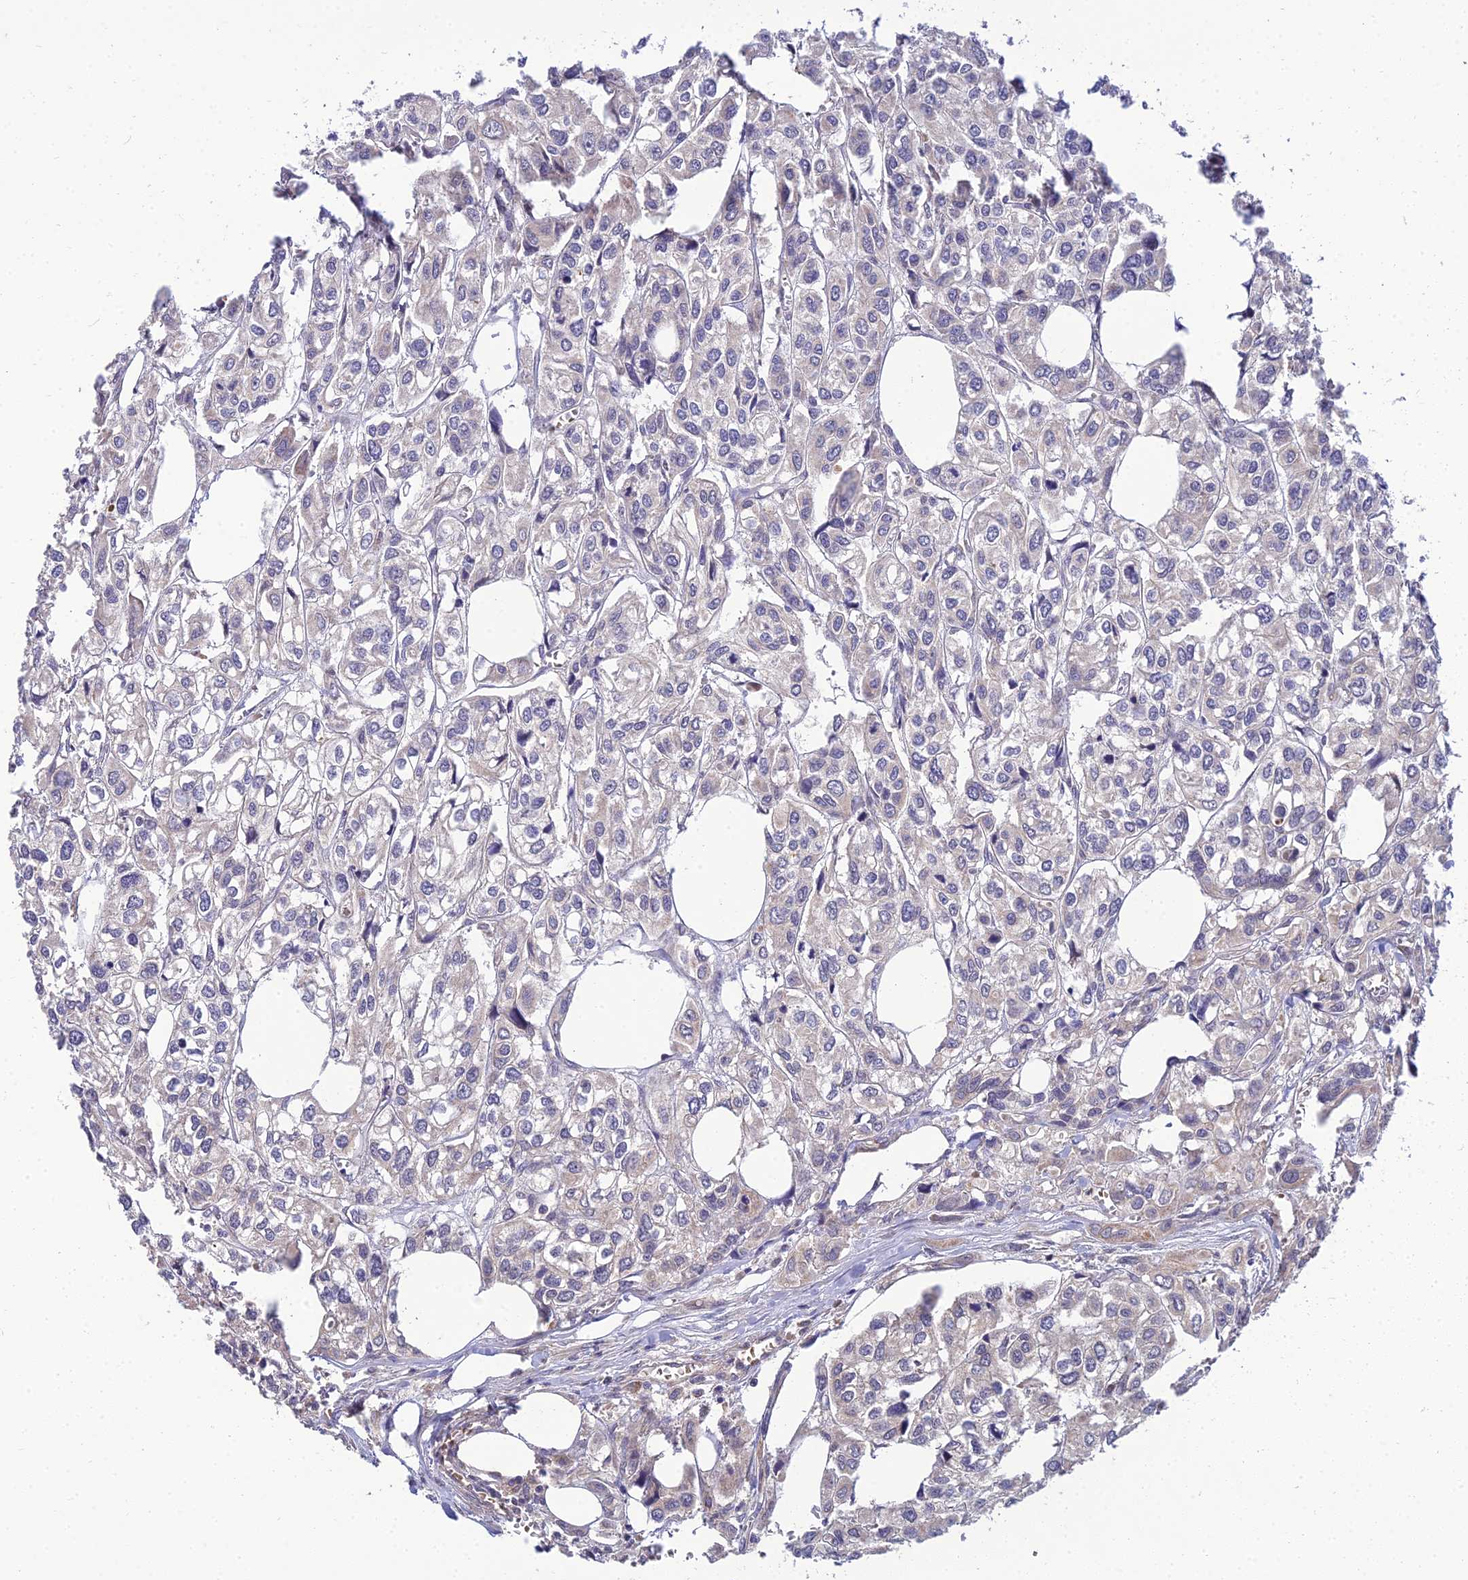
{"staining": {"intensity": "negative", "quantity": "none", "location": "none"}, "tissue": "urothelial cancer", "cell_type": "Tumor cells", "image_type": "cancer", "snomed": [{"axis": "morphology", "description": "Urothelial carcinoma, High grade"}, {"axis": "topography", "description": "Urinary bladder"}], "caption": "IHC image of neoplastic tissue: human urothelial cancer stained with DAB displays no significant protein staining in tumor cells.", "gene": "NPY", "patient": {"sex": "male", "age": 67}}